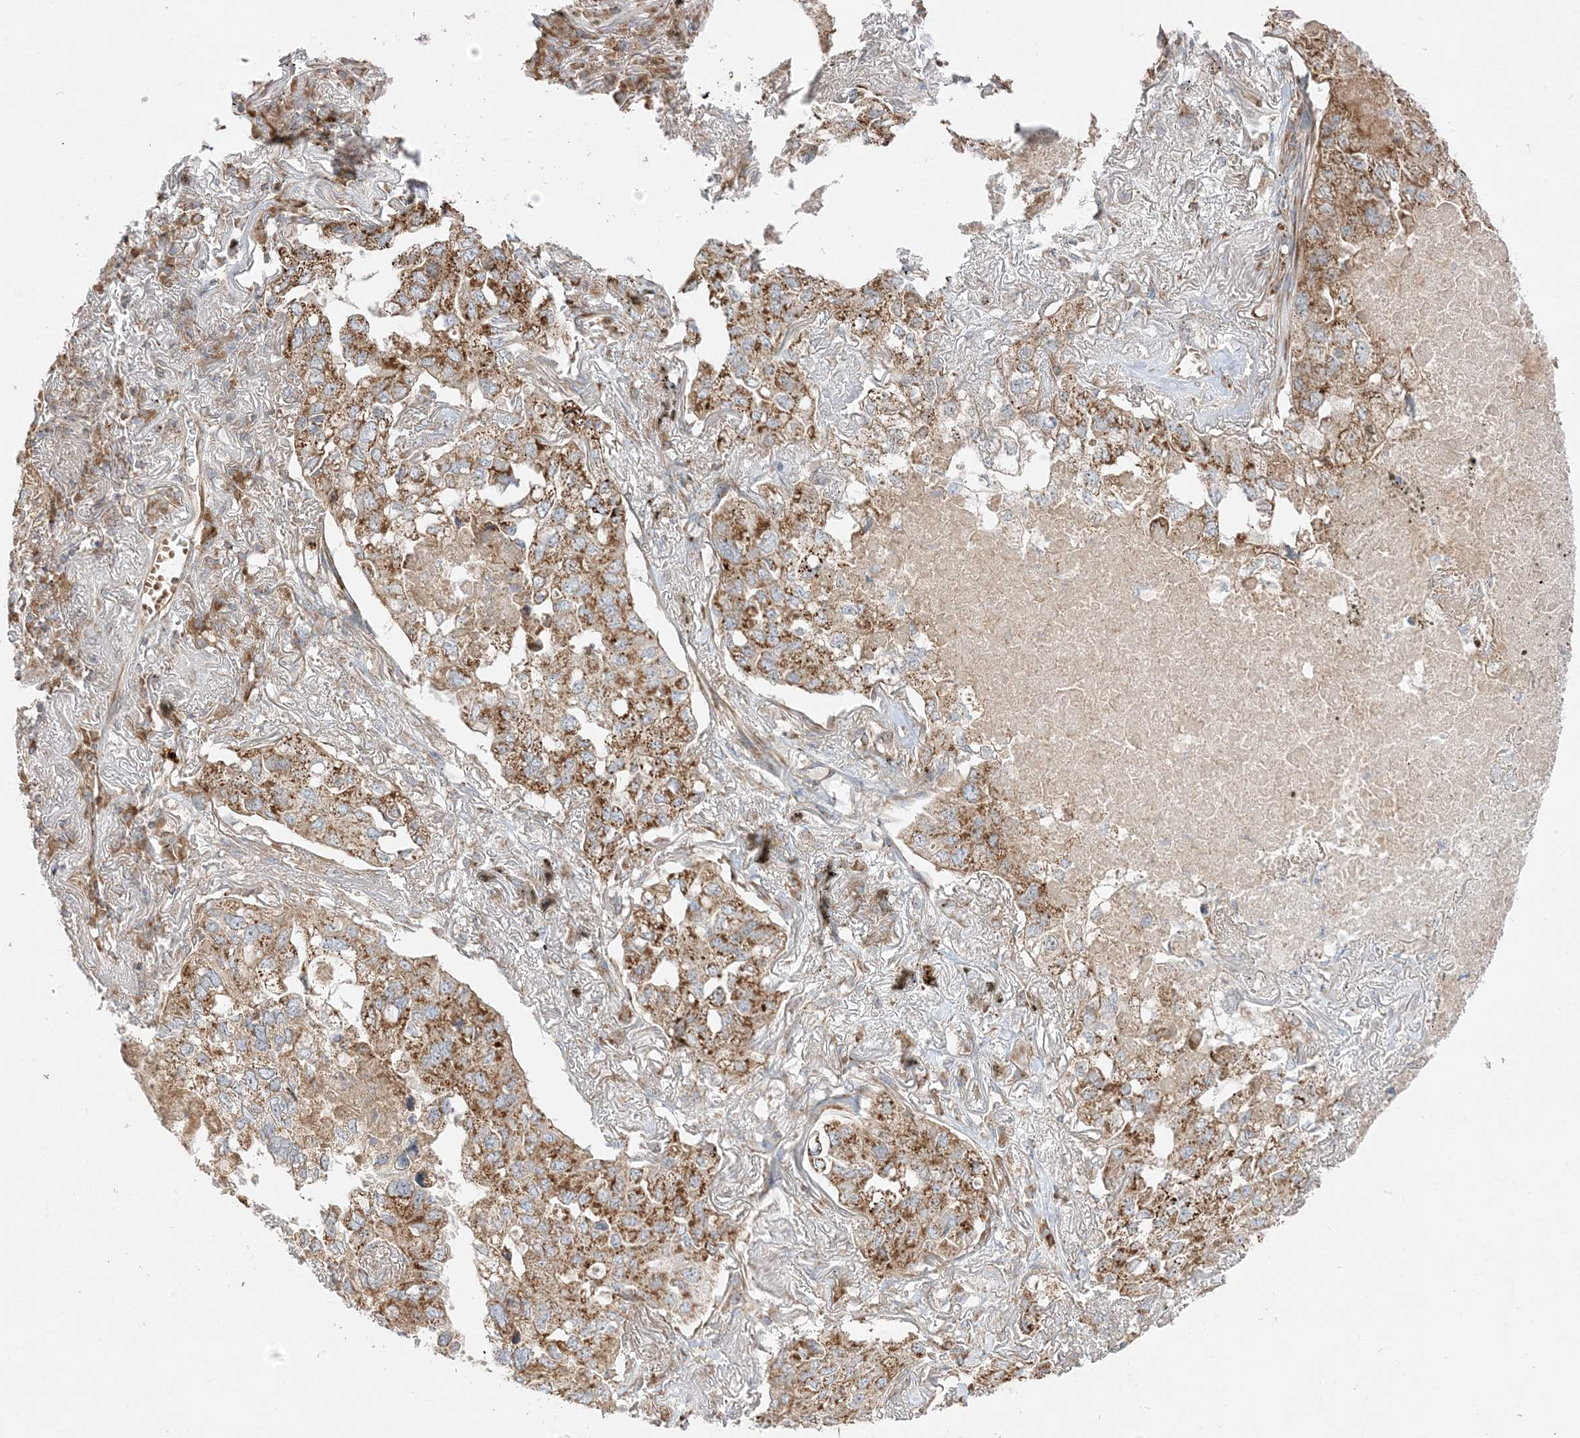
{"staining": {"intensity": "moderate", "quantity": ">75%", "location": "cytoplasmic/membranous"}, "tissue": "lung cancer", "cell_type": "Tumor cells", "image_type": "cancer", "snomed": [{"axis": "morphology", "description": "Adenocarcinoma, NOS"}, {"axis": "topography", "description": "Lung"}], "caption": "Immunohistochemical staining of human lung cancer displays medium levels of moderate cytoplasmic/membranous expression in approximately >75% of tumor cells. The protein of interest is stained brown, and the nuclei are stained in blue (DAB IHC with brightfield microscopy, high magnification).", "gene": "AARS2", "patient": {"sex": "male", "age": 65}}